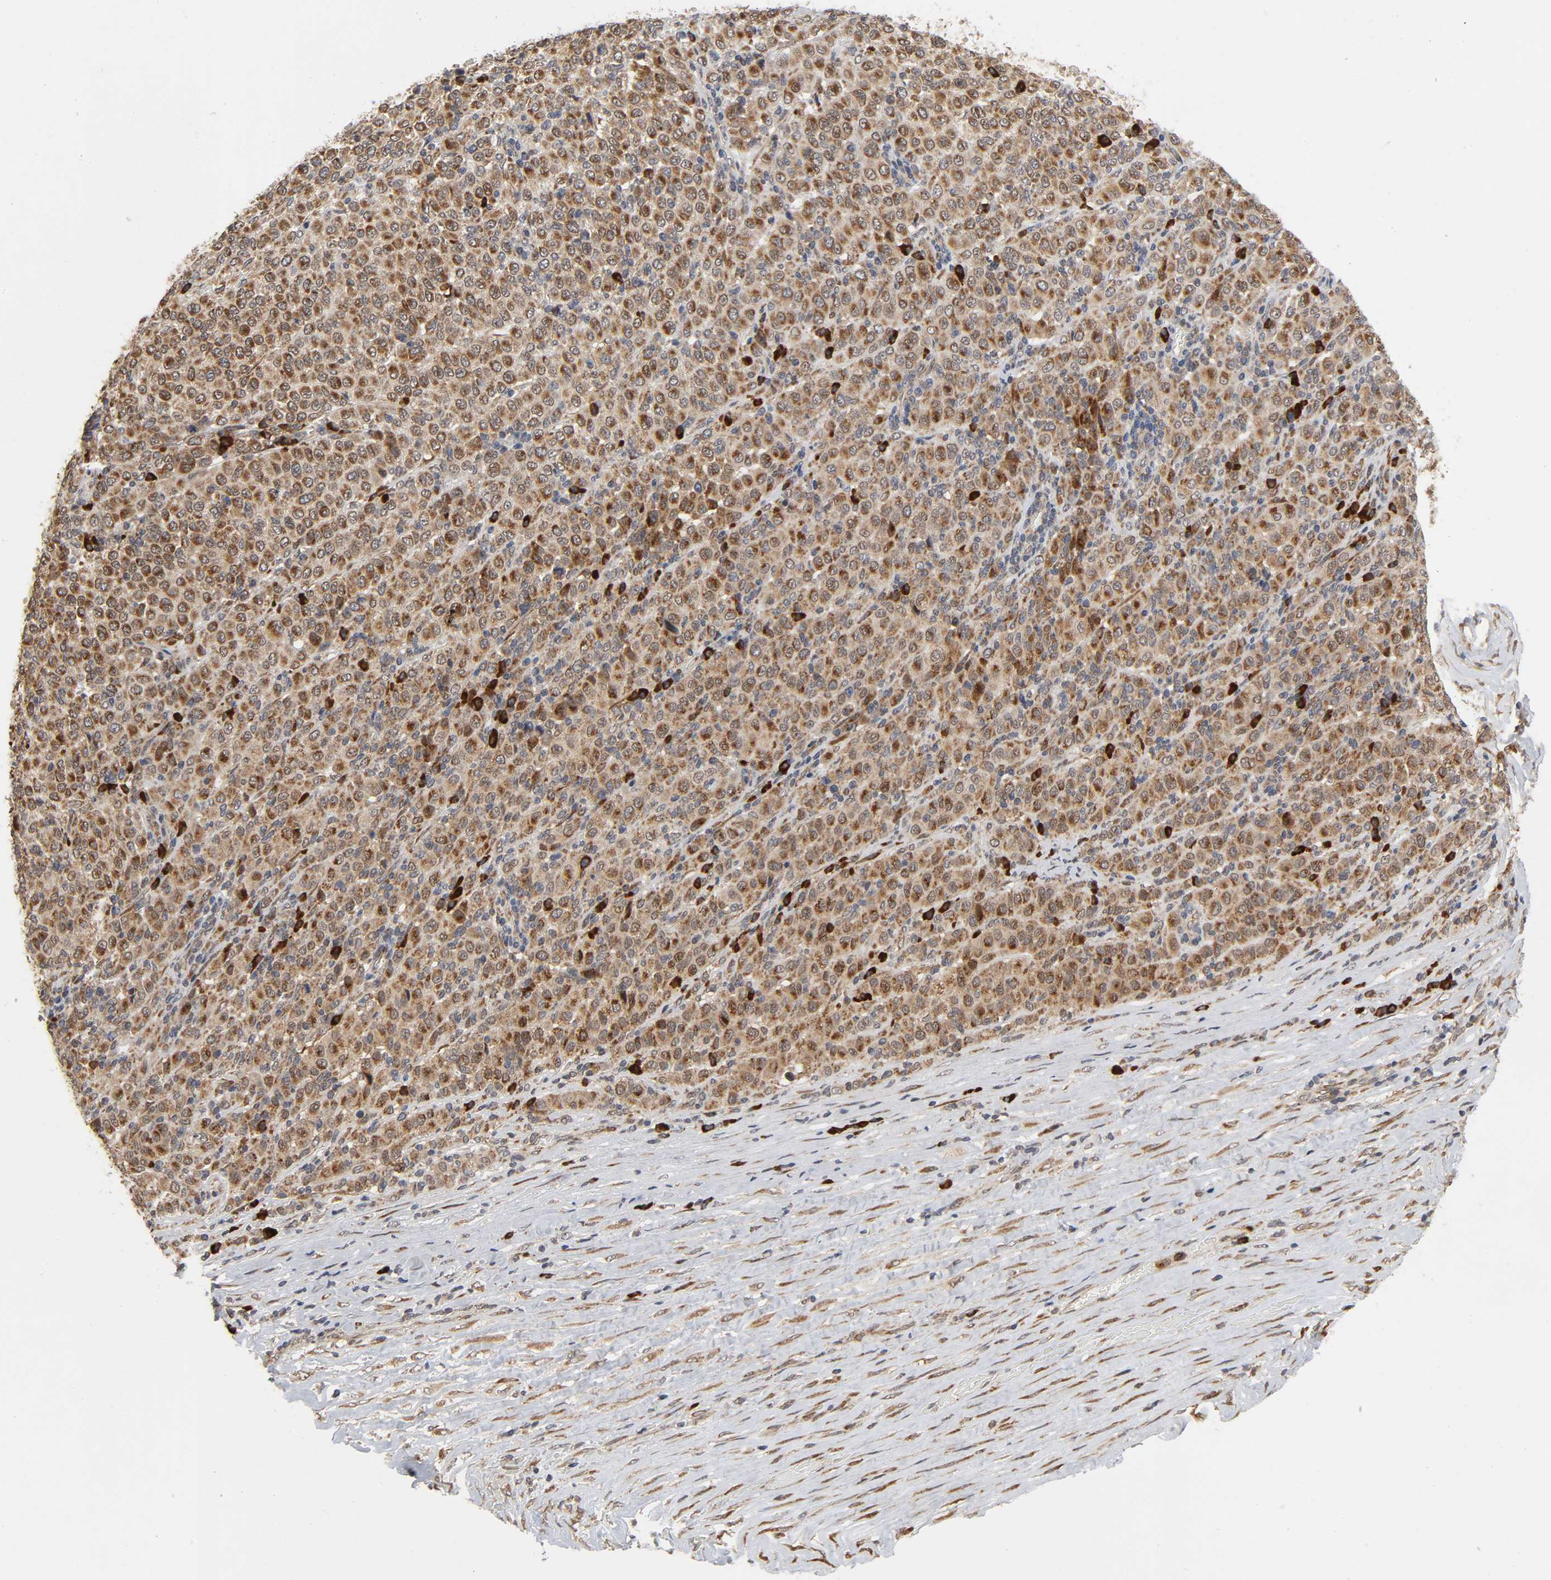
{"staining": {"intensity": "moderate", "quantity": ">75%", "location": "cytoplasmic/membranous"}, "tissue": "melanoma", "cell_type": "Tumor cells", "image_type": "cancer", "snomed": [{"axis": "morphology", "description": "Malignant melanoma, Metastatic site"}, {"axis": "topography", "description": "Pancreas"}], "caption": "Tumor cells display medium levels of moderate cytoplasmic/membranous expression in about >75% of cells in melanoma.", "gene": "SLC30A9", "patient": {"sex": "female", "age": 30}}